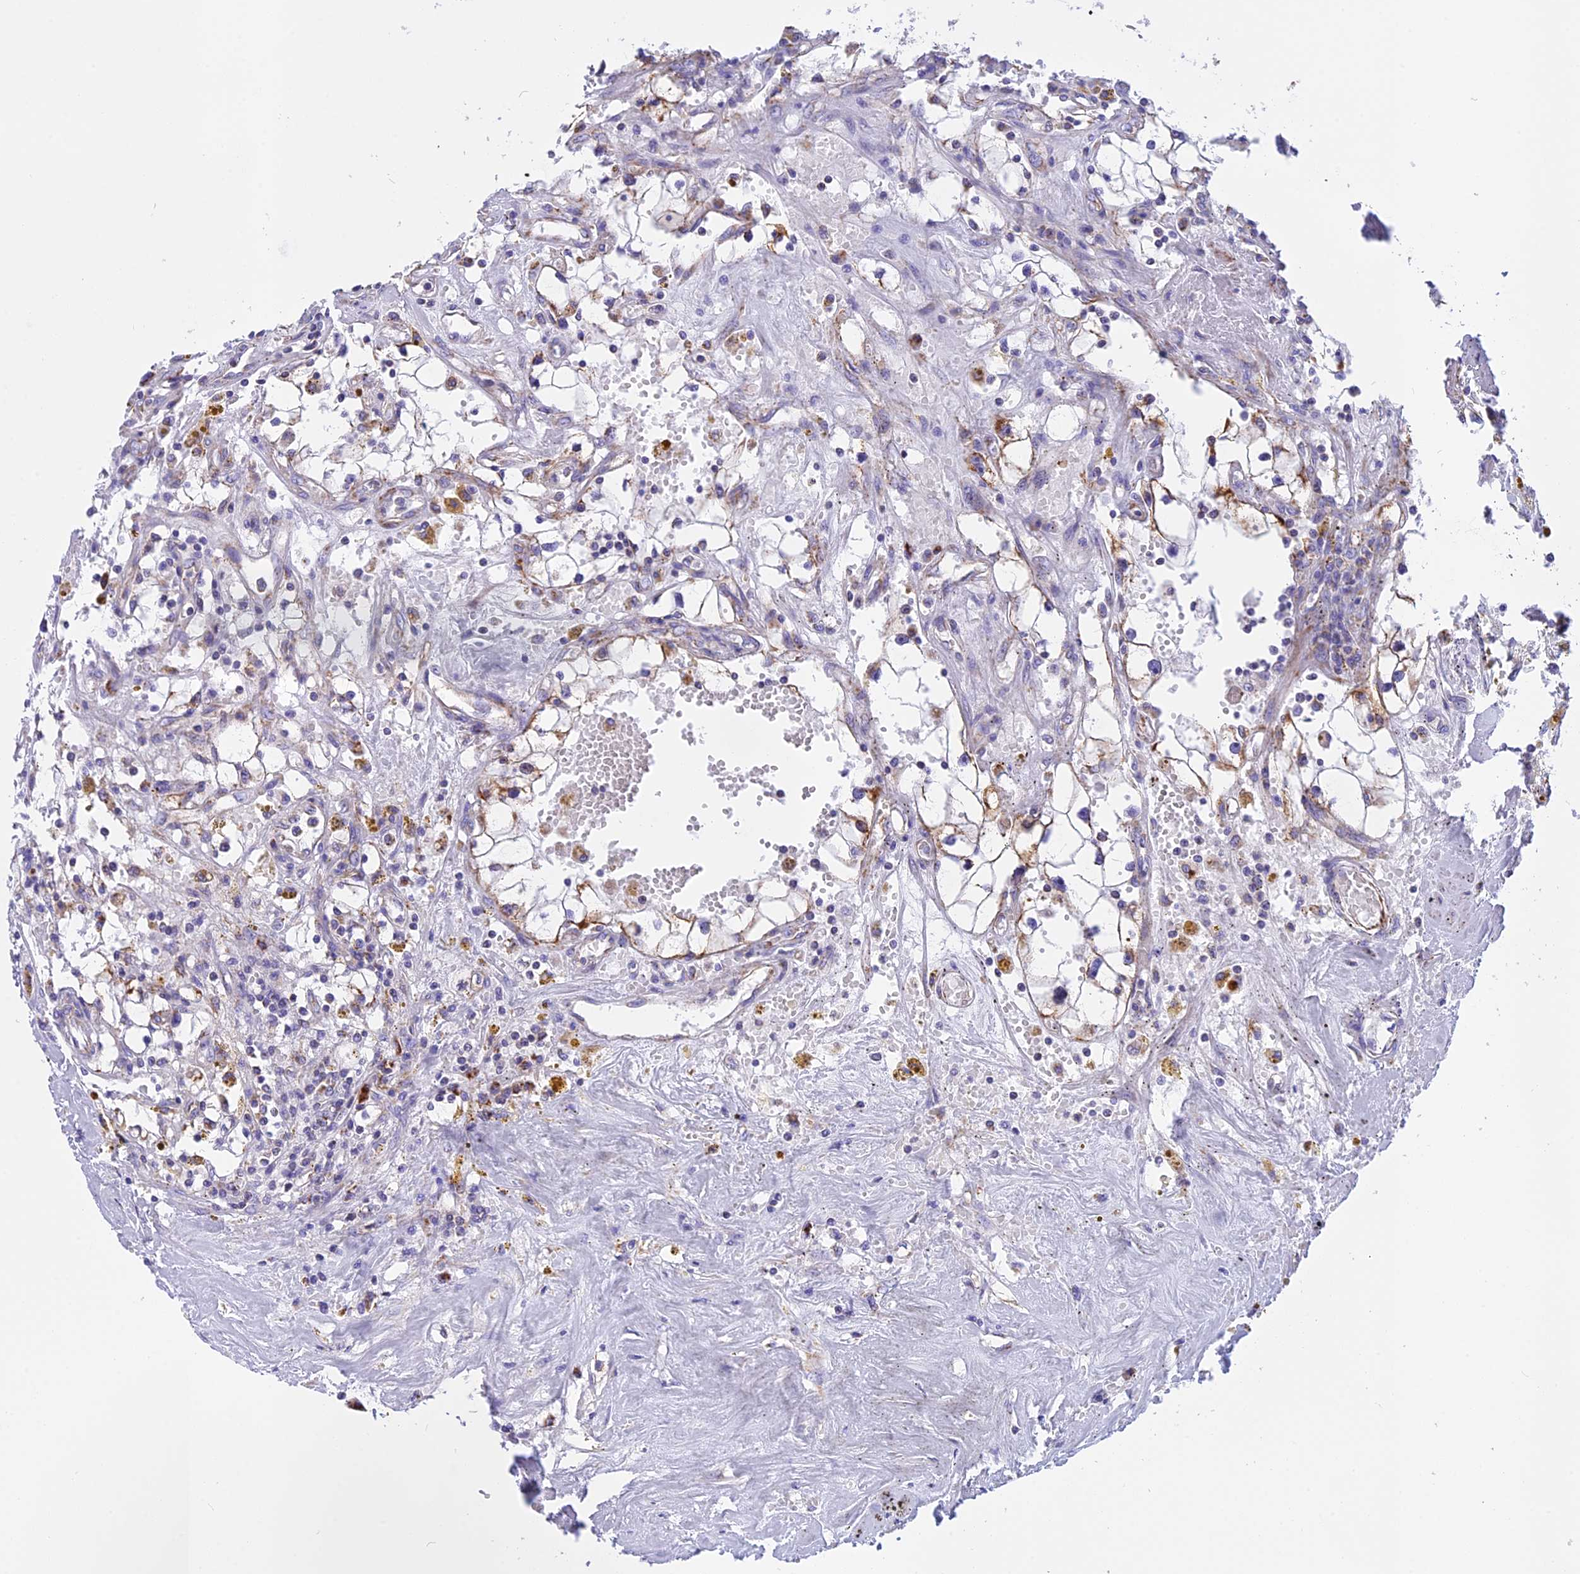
{"staining": {"intensity": "negative", "quantity": "none", "location": "none"}, "tissue": "renal cancer", "cell_type": "Tumor cells", "image_type": "cancer", "snomed": [{"axis": "morphology", "description": "Adenocarcinoma, NOS"}, {"axis": "topography", "description": "Kidney"}], "caption": "There is no significant expression in tumor cells of renal cancer. (DAB immunohistochemistry (IHC) visualized using brightfield microscopy, high magnification).", "gene": "VDAC2", "patient": {"sex": "male", "age": 56}}